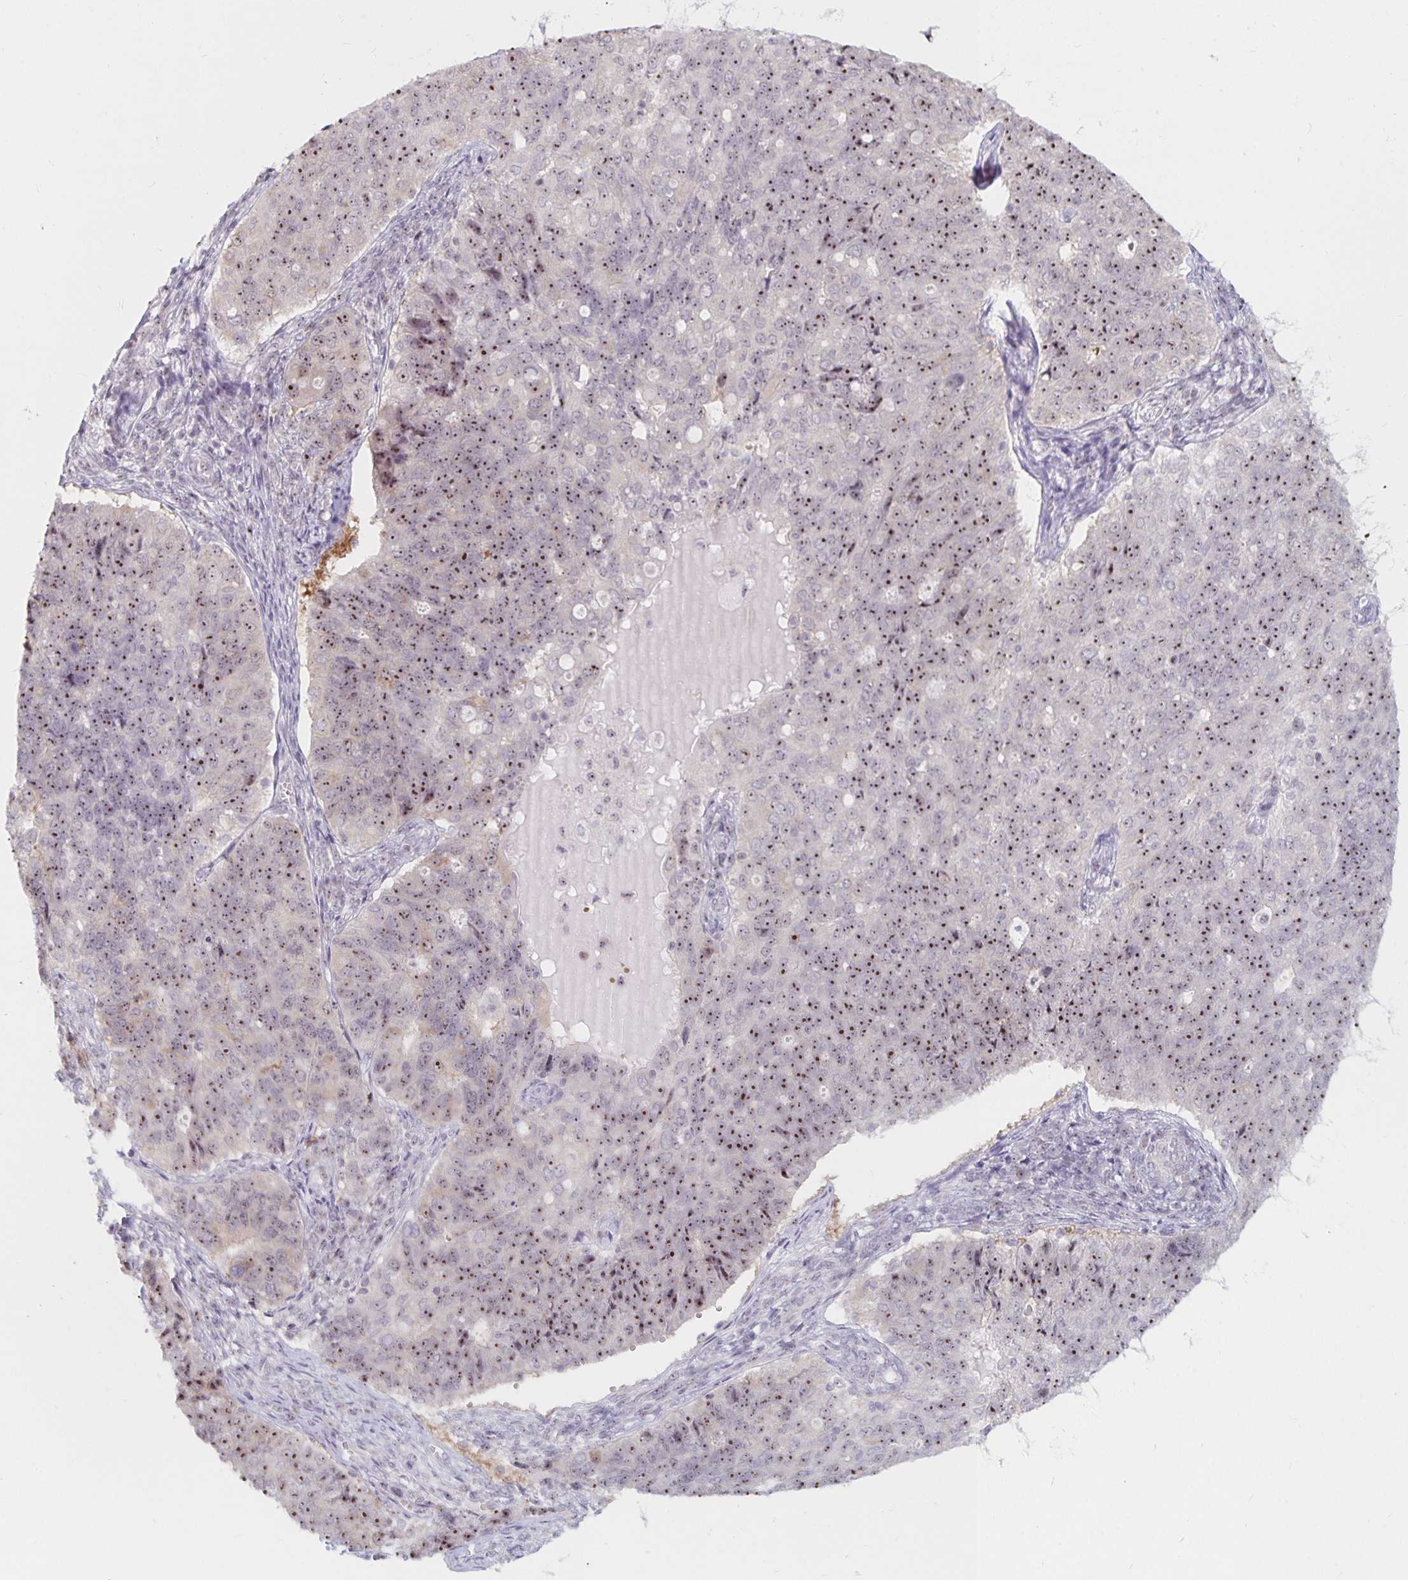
{"staining": {"intensity": "moderate", "quantity": ">75%", "location": "nuclear"}, "tissue": "endometrial cancer", "cell_type": "Tumor cells", "image_type": "cancer", "snomed": [{"axis": "morphology", "description": "Adenocarcinoma, NOS"}, {"axis": "topography", "description": "Endometrium"}], "caption": "Adenocarcinoma (endometrial) tissue displays moderate nuclear positivity in about >75% of tumor cells, visualized by immunohistochemistry.", "gene": "NUP85", "patient": {"sex": "female", "age": 43}}